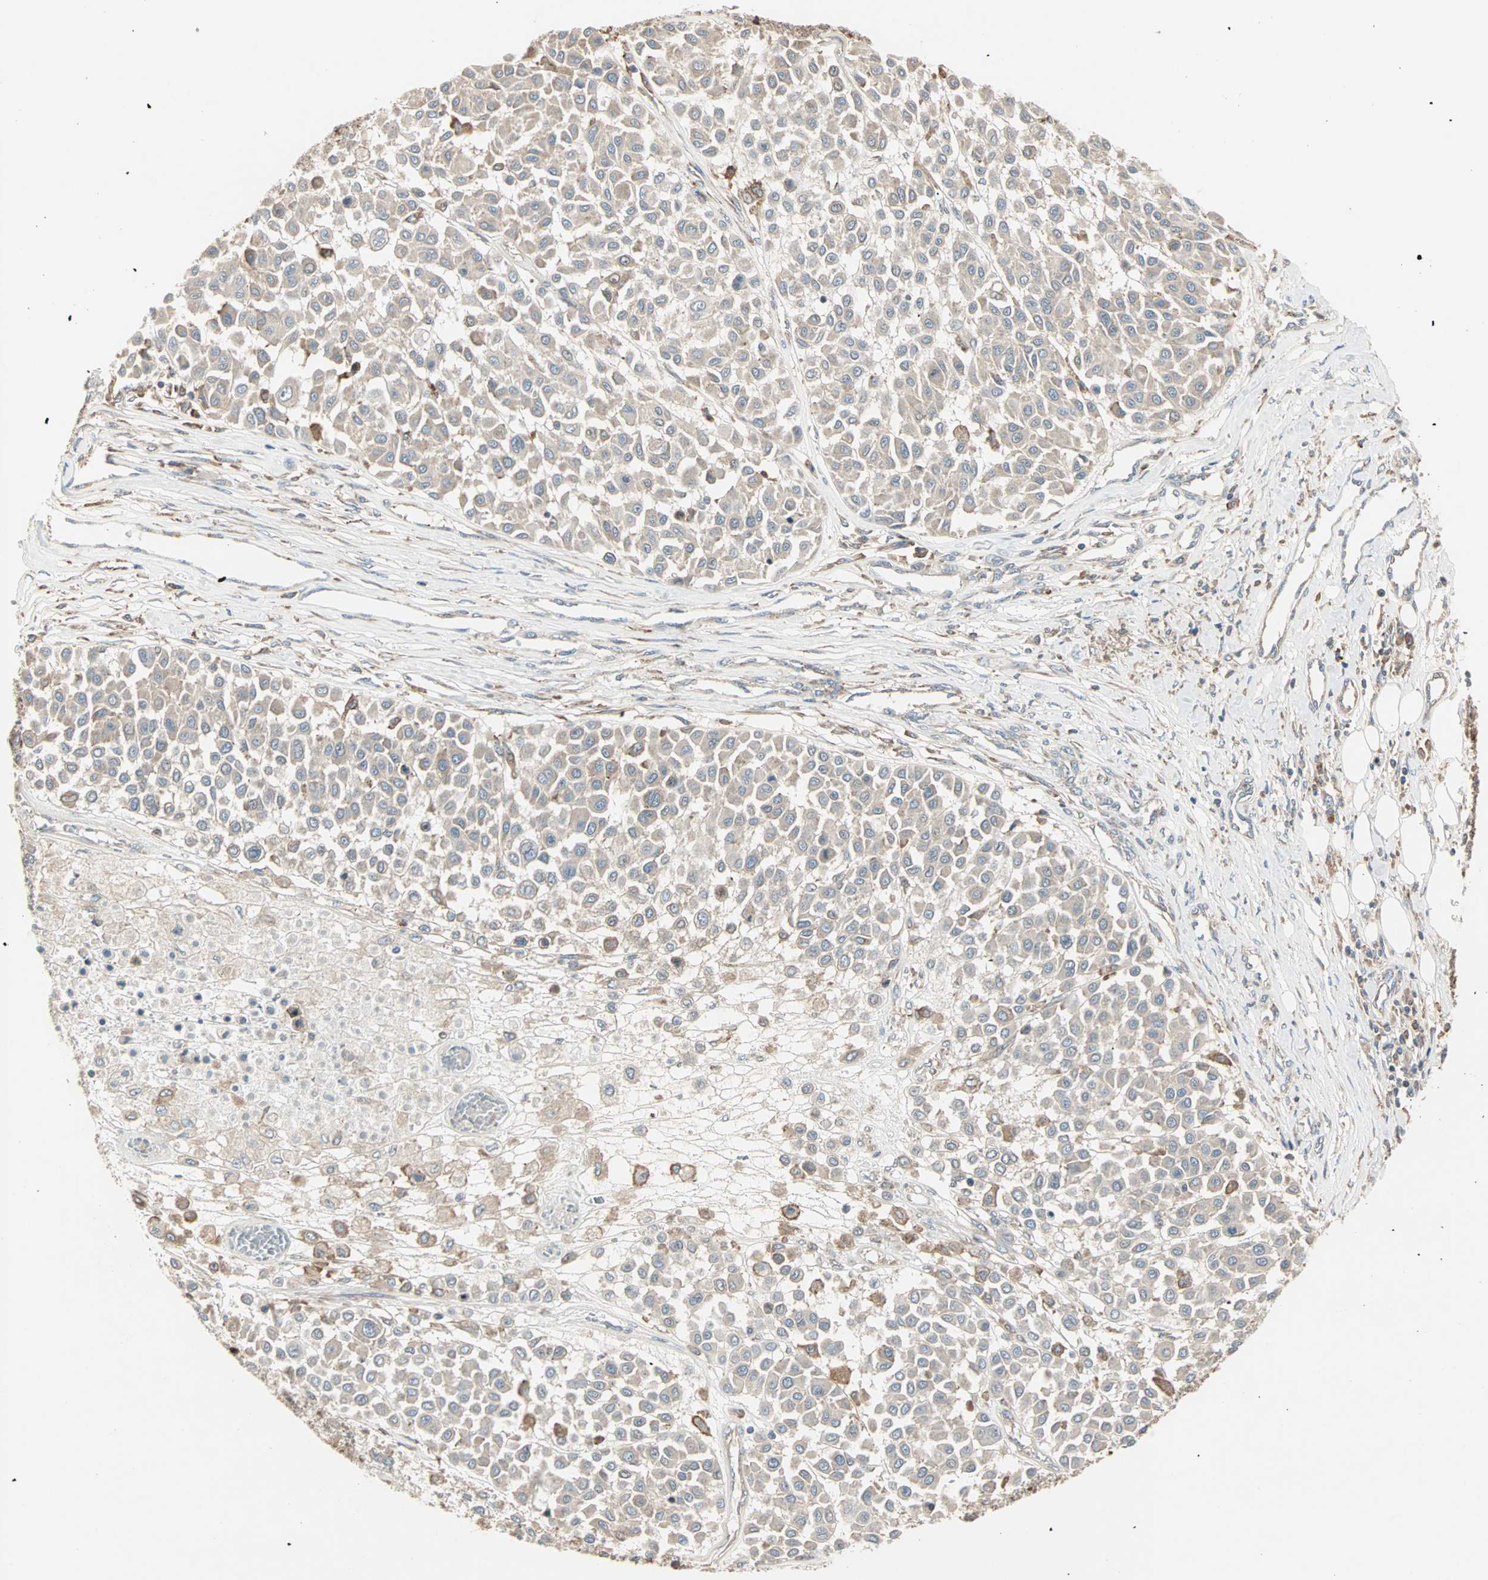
{"staining": {"intensity": "weak", "quantity": ">75%", "location": "cytoplasmic/membranous"}, "tissue": "melanoma", "cell_type": "Tumor cells", "image_type": "cancer", "snomed": [{"axis": "morphology", "description": "Malignant melanoma, Metastatic site"}, {"axis": "topography", "description": "Soft tissue"}], "caption": "Immunohistochemical staining of malignant melanoma (metastatic site) exhibits weak cytoplasmic/membranous protein expression in approximately >75% of tumor cells.", "gene": "GNAI2", "patient": {"sex": "male", "age": 41}}